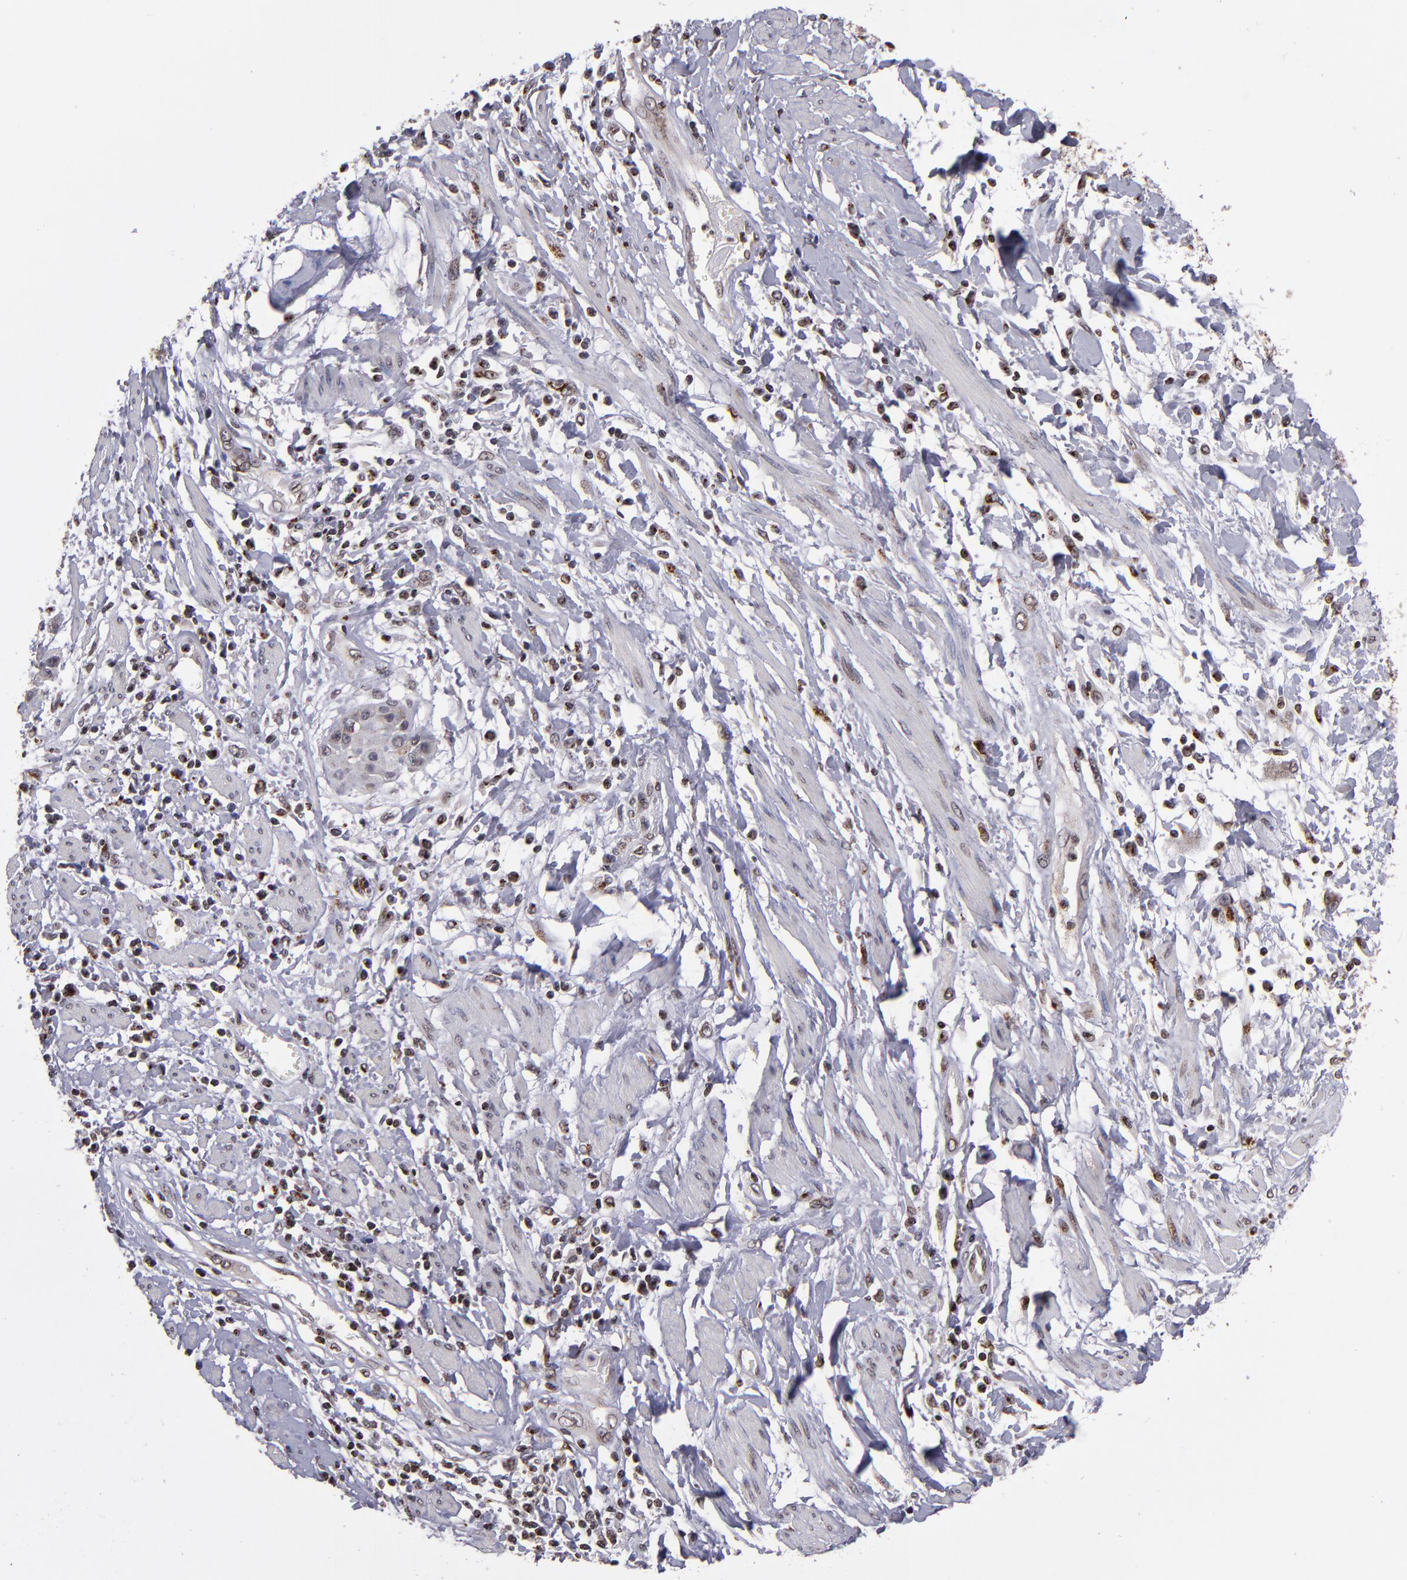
{"staining": {"intensity": "moderate", "quantity": ">75%", "location": "cytoplasmic/membranous,nuclear"}, "tissue": "cervical cancer", "cell_type": "Tumor cells", "image_type": "cancer", "snomed": [{"axis": "morphology", "description": "Squamous cell carcinoma, NOS"}, {"axis": "topography", "description": "Cervix"}], "caption": "This image shows cervical squamous cell carcinoma stained with immunohistochemistry to label a protein in brown. The cytoplasmic/membranous and nuclear of tumor cells show moderate positivity for the protein. Nuclei are counter-stained blue.", "gene": "CSDC2", "patient": {"sex": "female", "age": 57}}